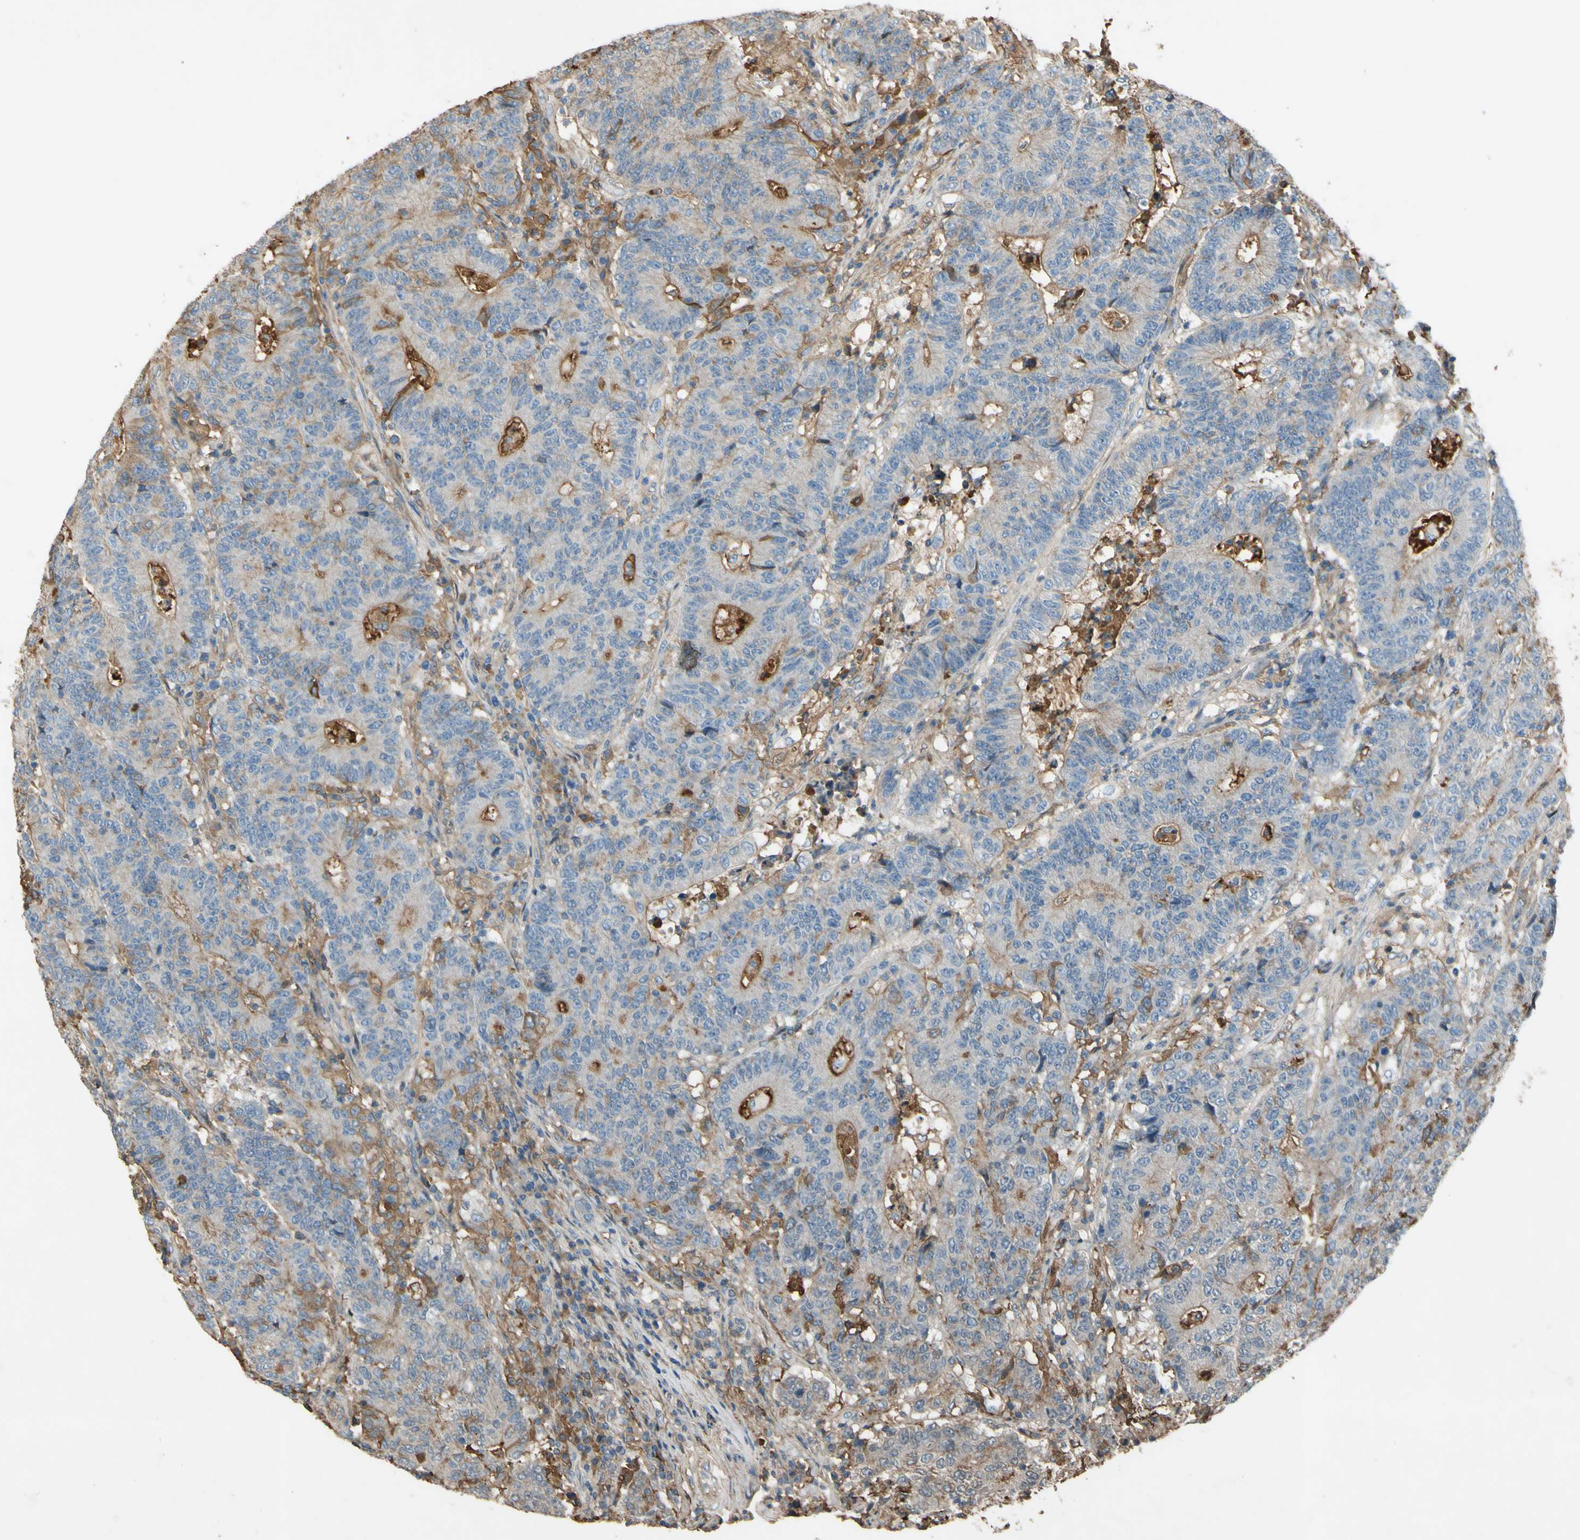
{"staining": {"intensity": "weak", "quantity": ">75%", "location": "cytoplasmic/membranous"}, "tissue": "colorectal cancer", "cell_type": "Tumor cells", "image_type": "cancer", "snomed": [{"axis": "morphology", "description": "Normal tissue, NOS"}, {"axis": "morphology", "description": "Adenocarcinoma, NOS"}, {"axis": "topography", "description": "Colon"}], "caption": "This image reveals immunohistochemistry (IHC) staining of human colorectal adenocarcinoma, with low weak cytoplasmic/membranous staining in approximately >75% of tumor cells.", "gene": "TIMP2", "patient": {"sex": "female", "age": 75}}